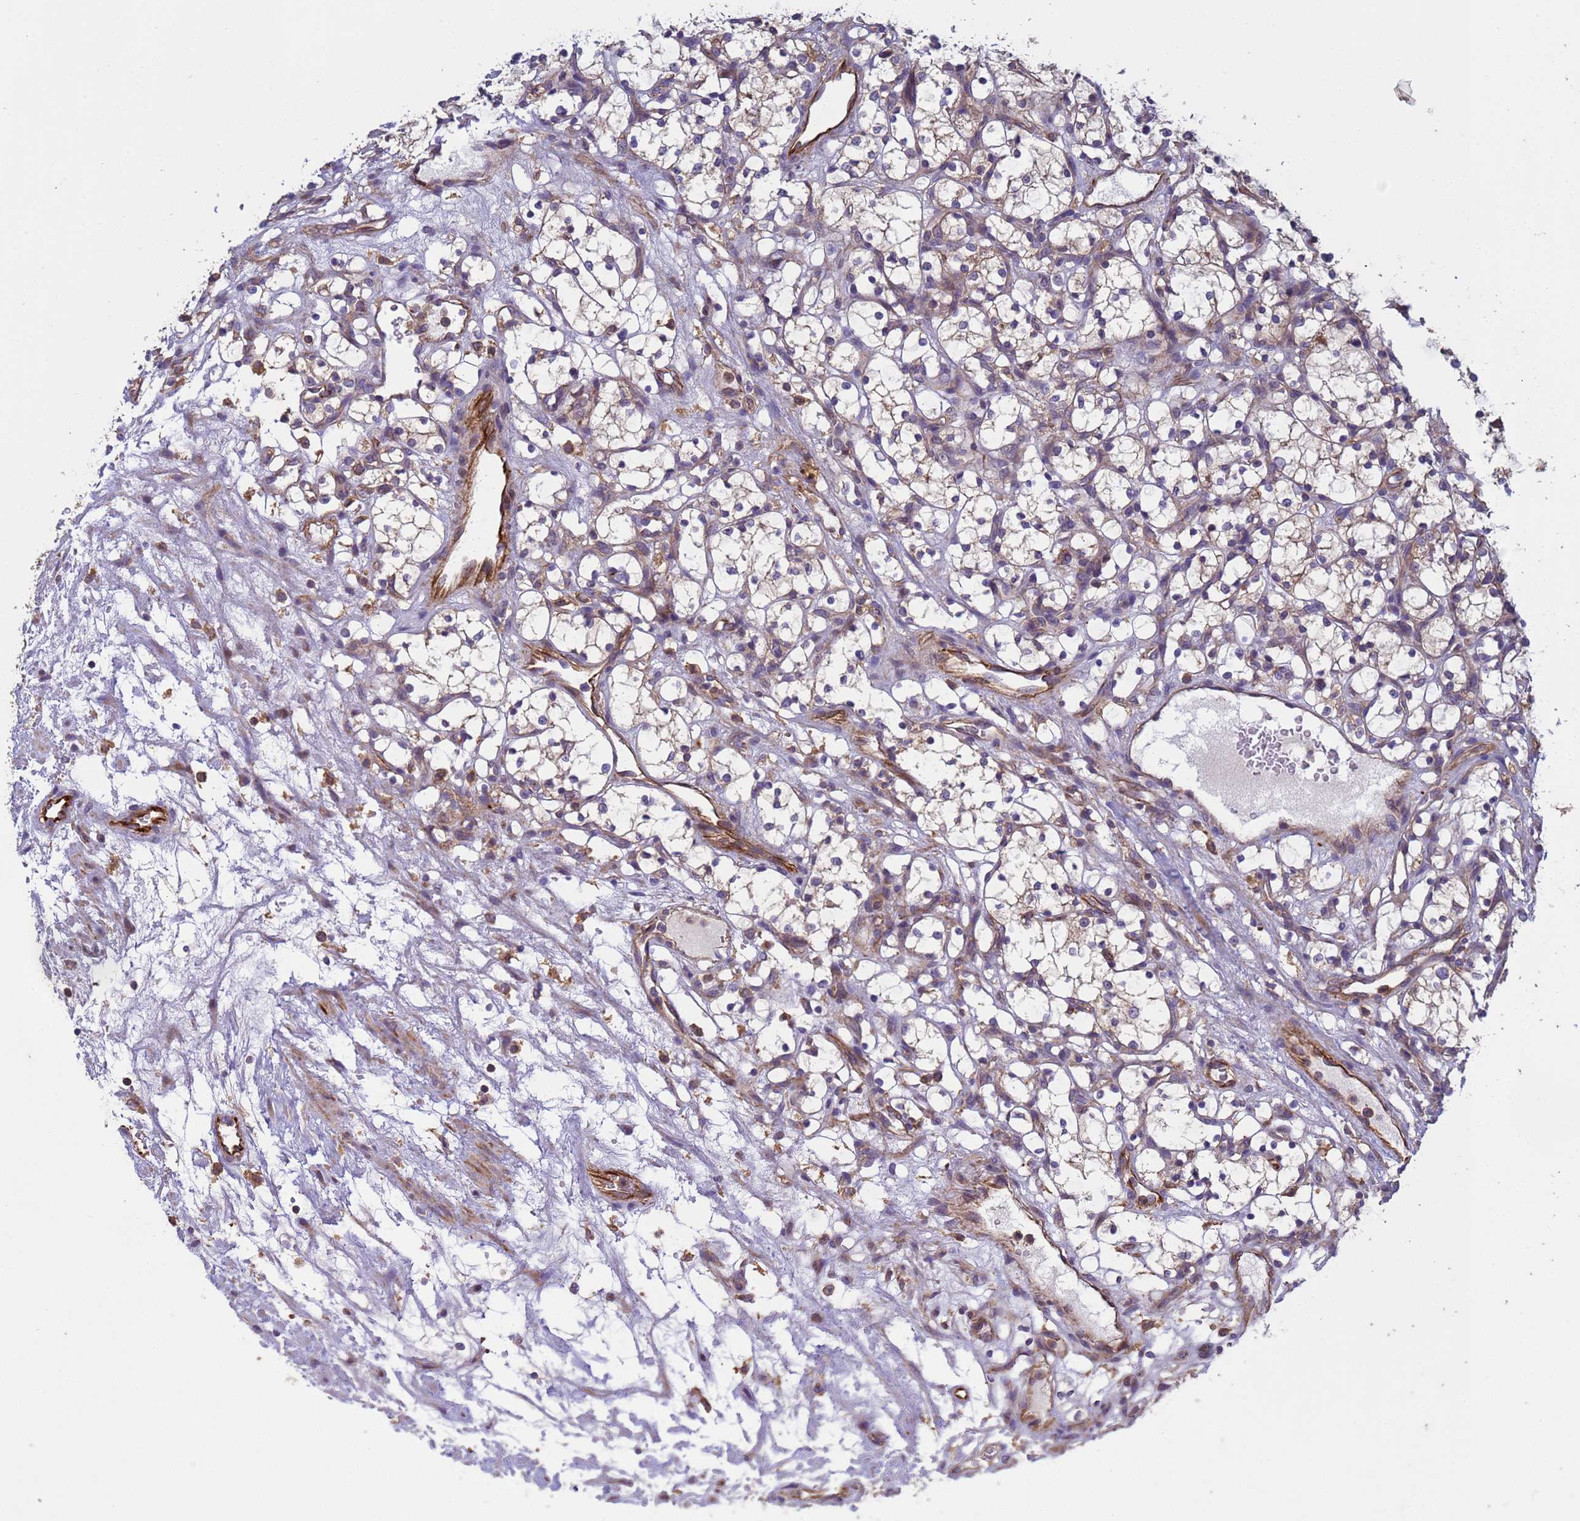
{"staining": {"intensity": "weak", "quantity": "<25%", "location": "cytoplasmic/membranous"}, "tissue": "renal cancer", "cell_type": "Tumor cells", "image_type": "cancer", "snomed": [{"axis": "morphology", "description": "Adenocarcinoma, NOS"}, {"axis": "topography", "description": "Kidney"}], "caption": "Protein analysis of adenocarcinoma (renal) demonstrates no significant expression in tumor cells.", "gene": "RAB10", "patient": {"sex": "female", "age": 69}}